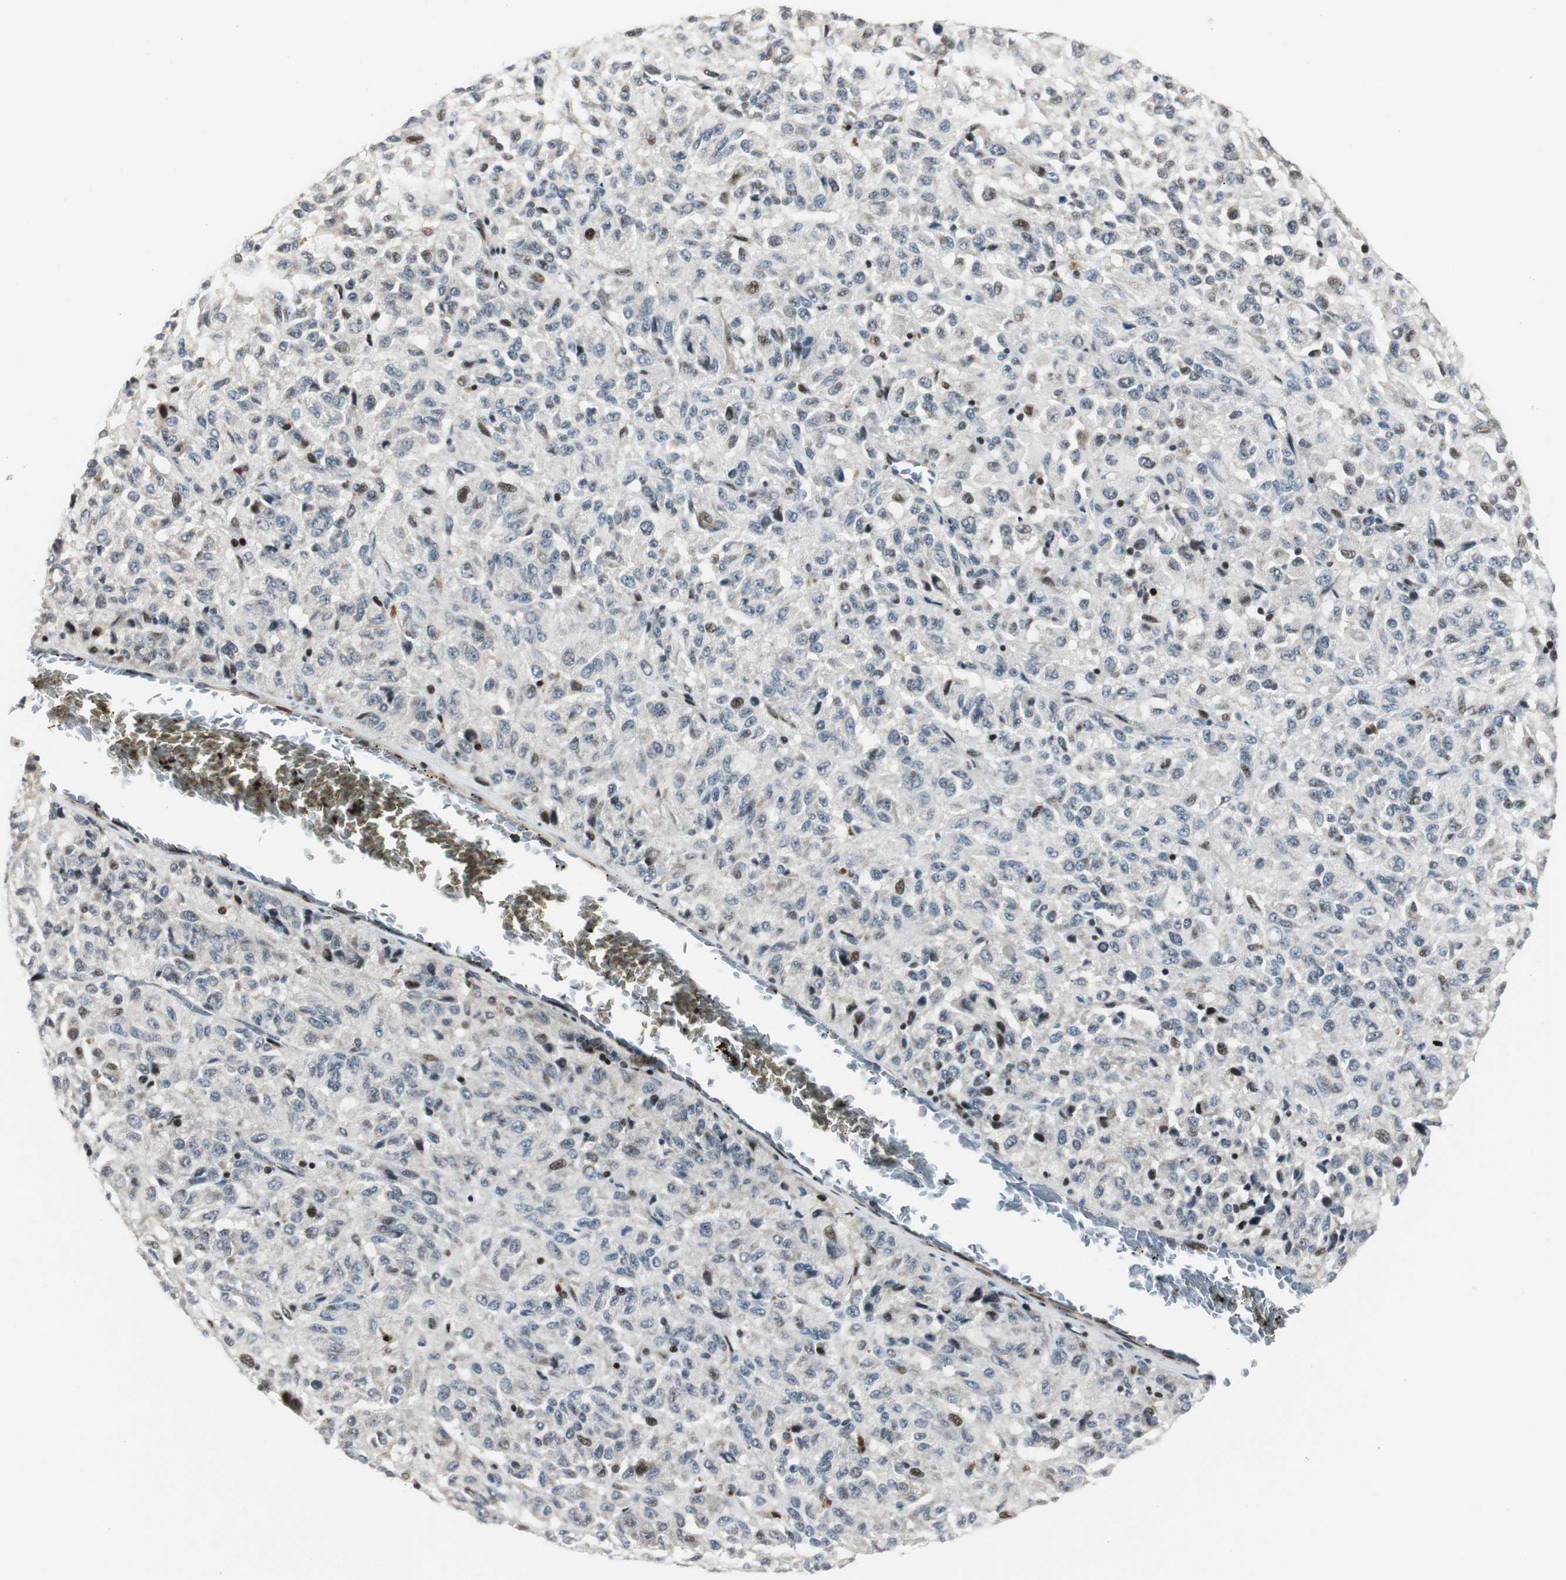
{"staining": {"intensity": "weak", "quantity": "<25%", "location": "nuclear"}, "tissue": "melanoma", "cell_type": "Tumor cells", "image_type": "cancer", "snomed": [{"axis": "morphology", "description": "Malignant melanoma, Metastatic site"}, {"axis": "topography", "description": "Lung"}], "caption": "Immunohistochemistry photomicrograph of neoplastic tissue: human melanoma stained with DAB (3,3'-diaminobenzidine) displays no significant protein expression in tumor cells.", "gene": "RAD1", "patient": {"sex": "male", "age": 64}}